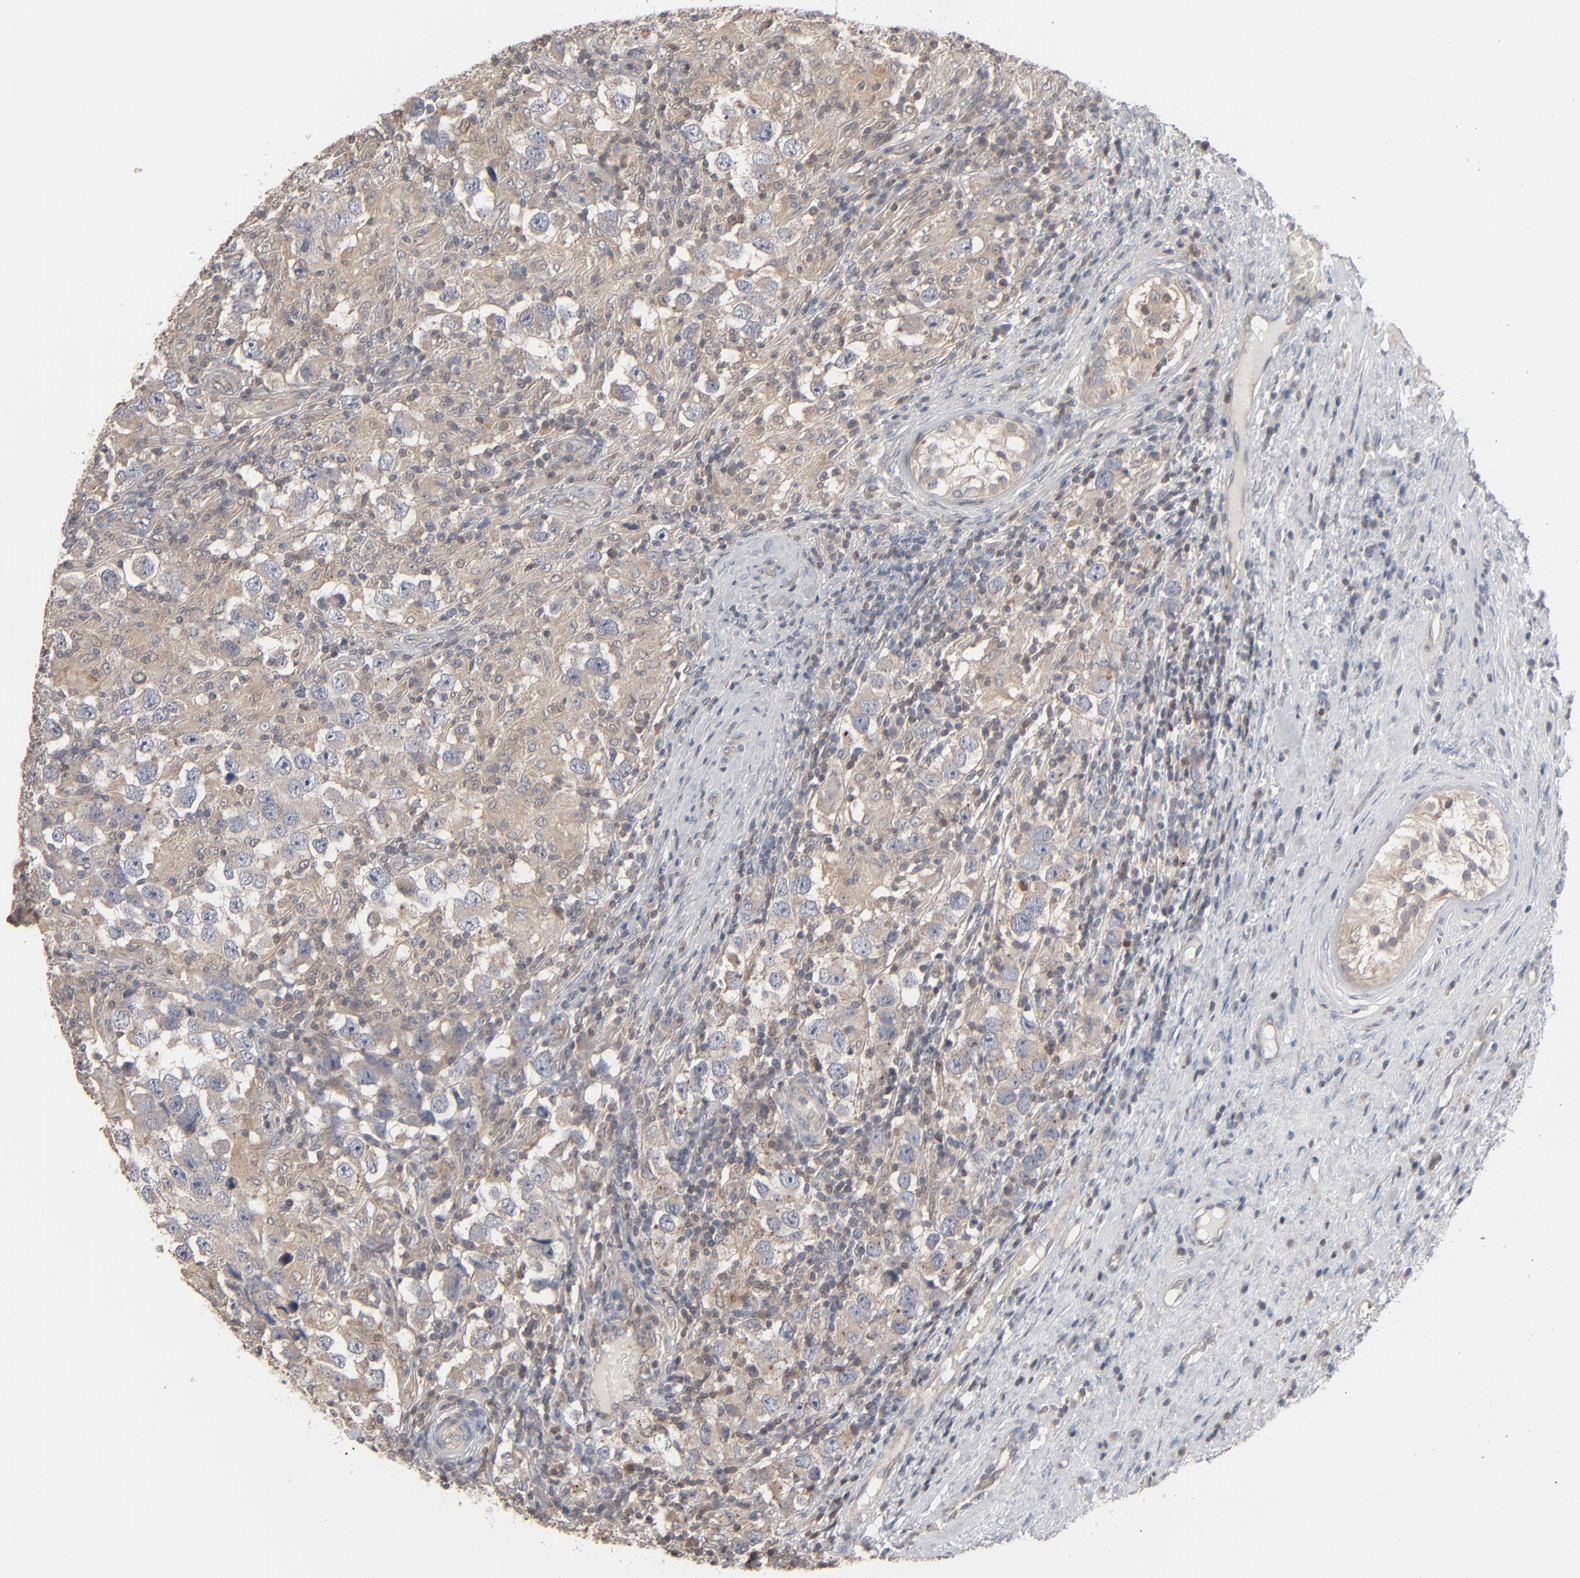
{"staining": {"intensity": "moderate", "quantity": ">75%", "location": "cytoplasmic/membranous"}, "tissue": "testis cancer", "cell_type": "Tumor cells", "image_type": "cancer", "snomed": [{"axis": "morphology", "description": "Carcinoma, Embryonal, NOS"}, {"axis": "topography", "description": "Testis"}], "caption": "Immunohistochemistry (IHC) of testis cancer (embryonal carcinoma) exhibits medium levels of moderate cytoplasmic/membranous expression in about >75% of tumor cells. Using DAB (3,3'-diaminobenzidine) (brown) and hematoxylin (blue) stains, captured at high magnification using brightfield microscopy.", "gene": "STAT4", "patient": {"sex": "male", "age": 21}}